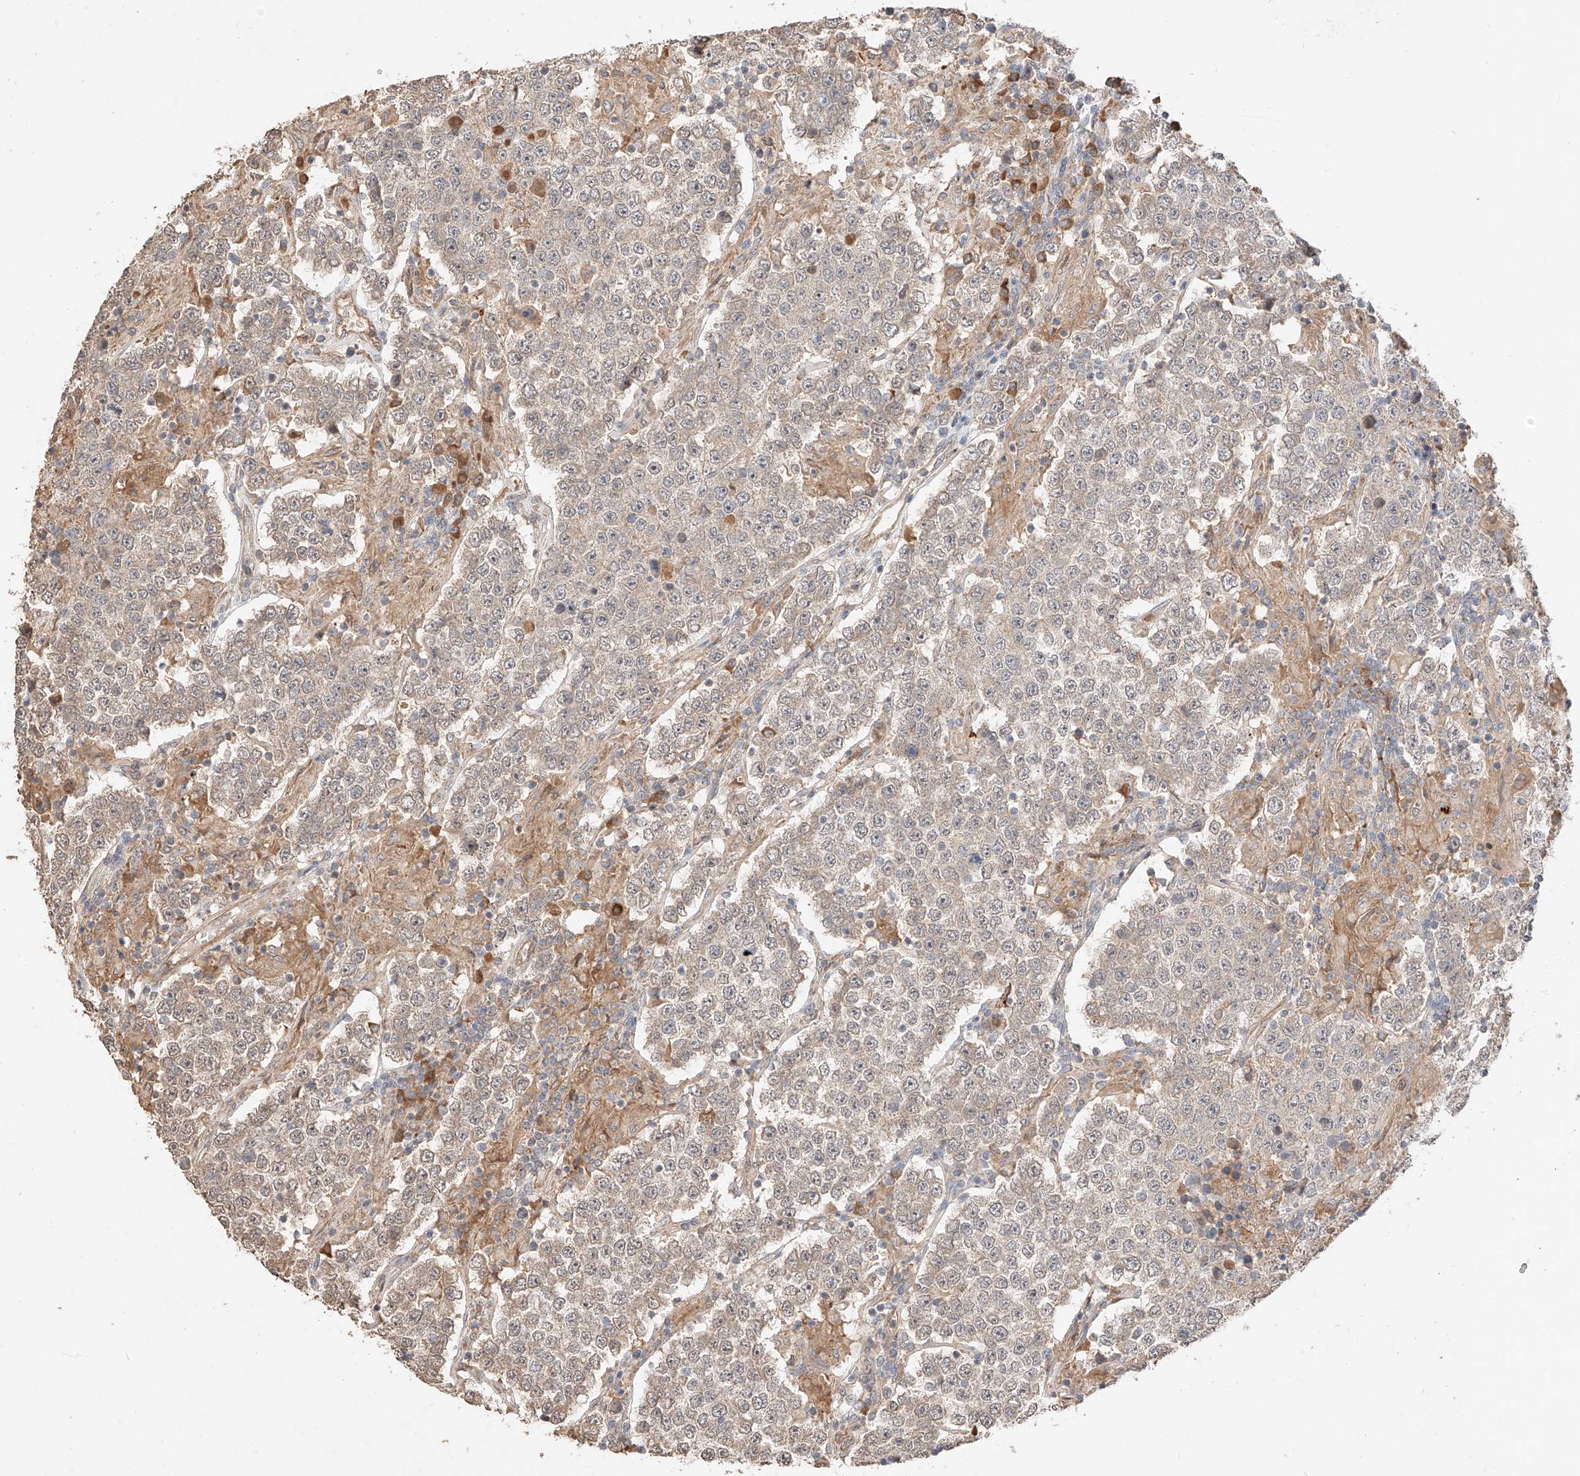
{"staining": {"intensity": "weak", "quantity": "25%-75%", "location": "cytoplasmic/membranous"}, "tissue": "testis cancer", "cell_type": "Tumor cells", "image_type": "cancer", "snomed": [{"axis": "morphology", "description": "Normal tissue, NOS"}, {"axis": "morphology", "description": "Urothelial carcinoma, High grade"}, {"axis": "morphology", "description": "Seminoma, NOS"}, {"axis": "morphology", "description": "Carcinoma, Embryonal, NOS"}, {"axis": "topography", "description": "Urinary bladder"}, {"axis": "topography", "description": "Testis"}], "caption": "Immunohistochemical staining of human testis embryonal carcinoma demonstrates weak cytoplasmic/membranous protein expression in approximately 25%-75% of tumor cells.", "gene": "SUSD6", "patient": {"sex": "male", "age": 41}}